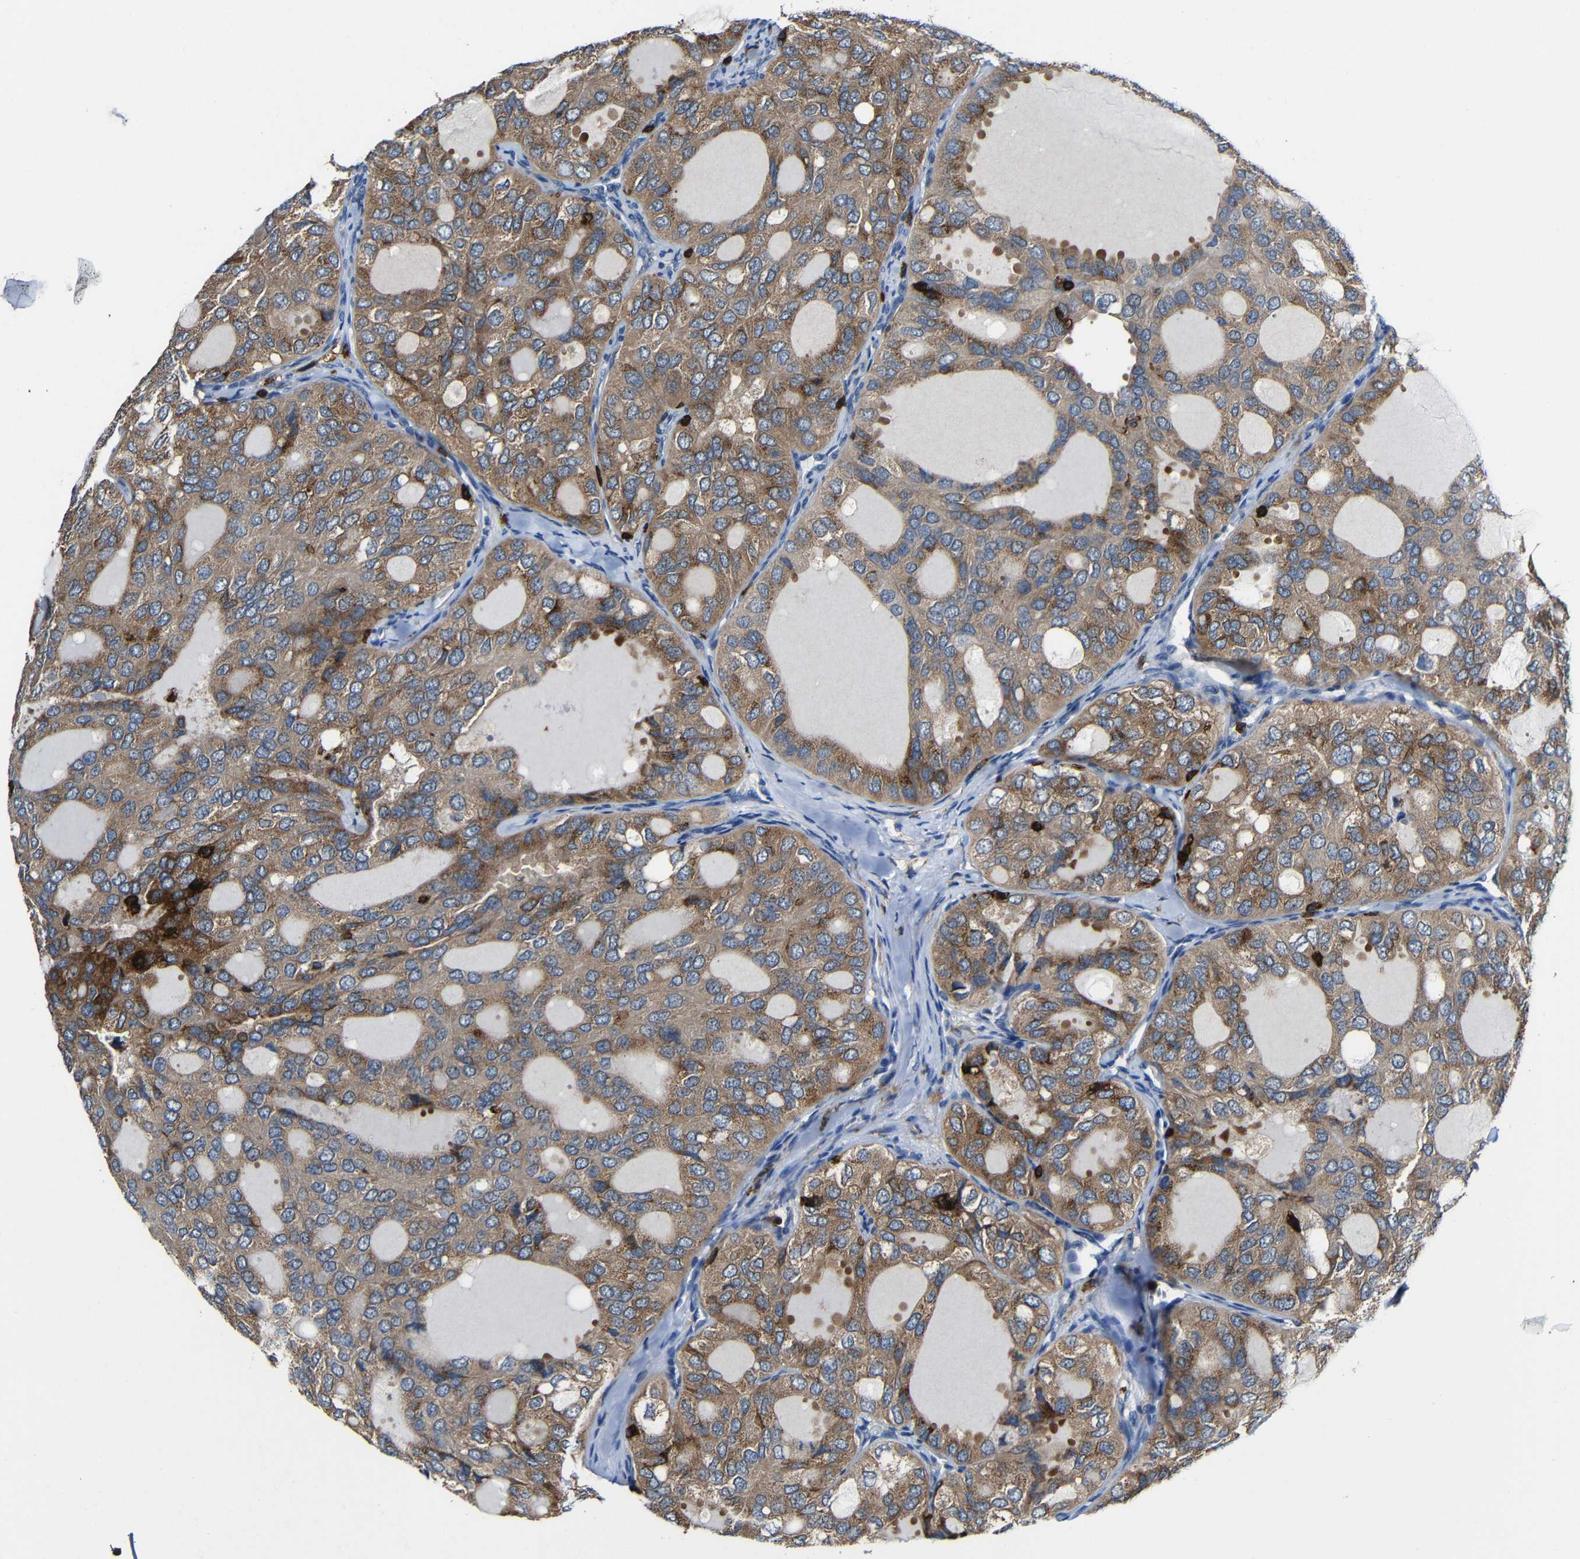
{"staining": {"intensity": "moderate", "quantity": ">75%", "location": "cytoplasmic/membranous"}, "tissue": "thyroid cancer", "cell_type": "Tumor cells", "image_type": "cancer", "snomed": [{"axis": "morphology", "description": "Follicular adenoma carcinoma, NOS"}, {"axis": "topography", "description": "Thyroid gland"}], "caption": "Protein analysis of thyroid cancer (follicular adenoma carcinoma) tissue demonstrates moderate cytoplasmic/membranous positivity in approximately >75% of tumor cells.", "gene": "P2RY12", "patient": {"sex": "male", "age": 75}}